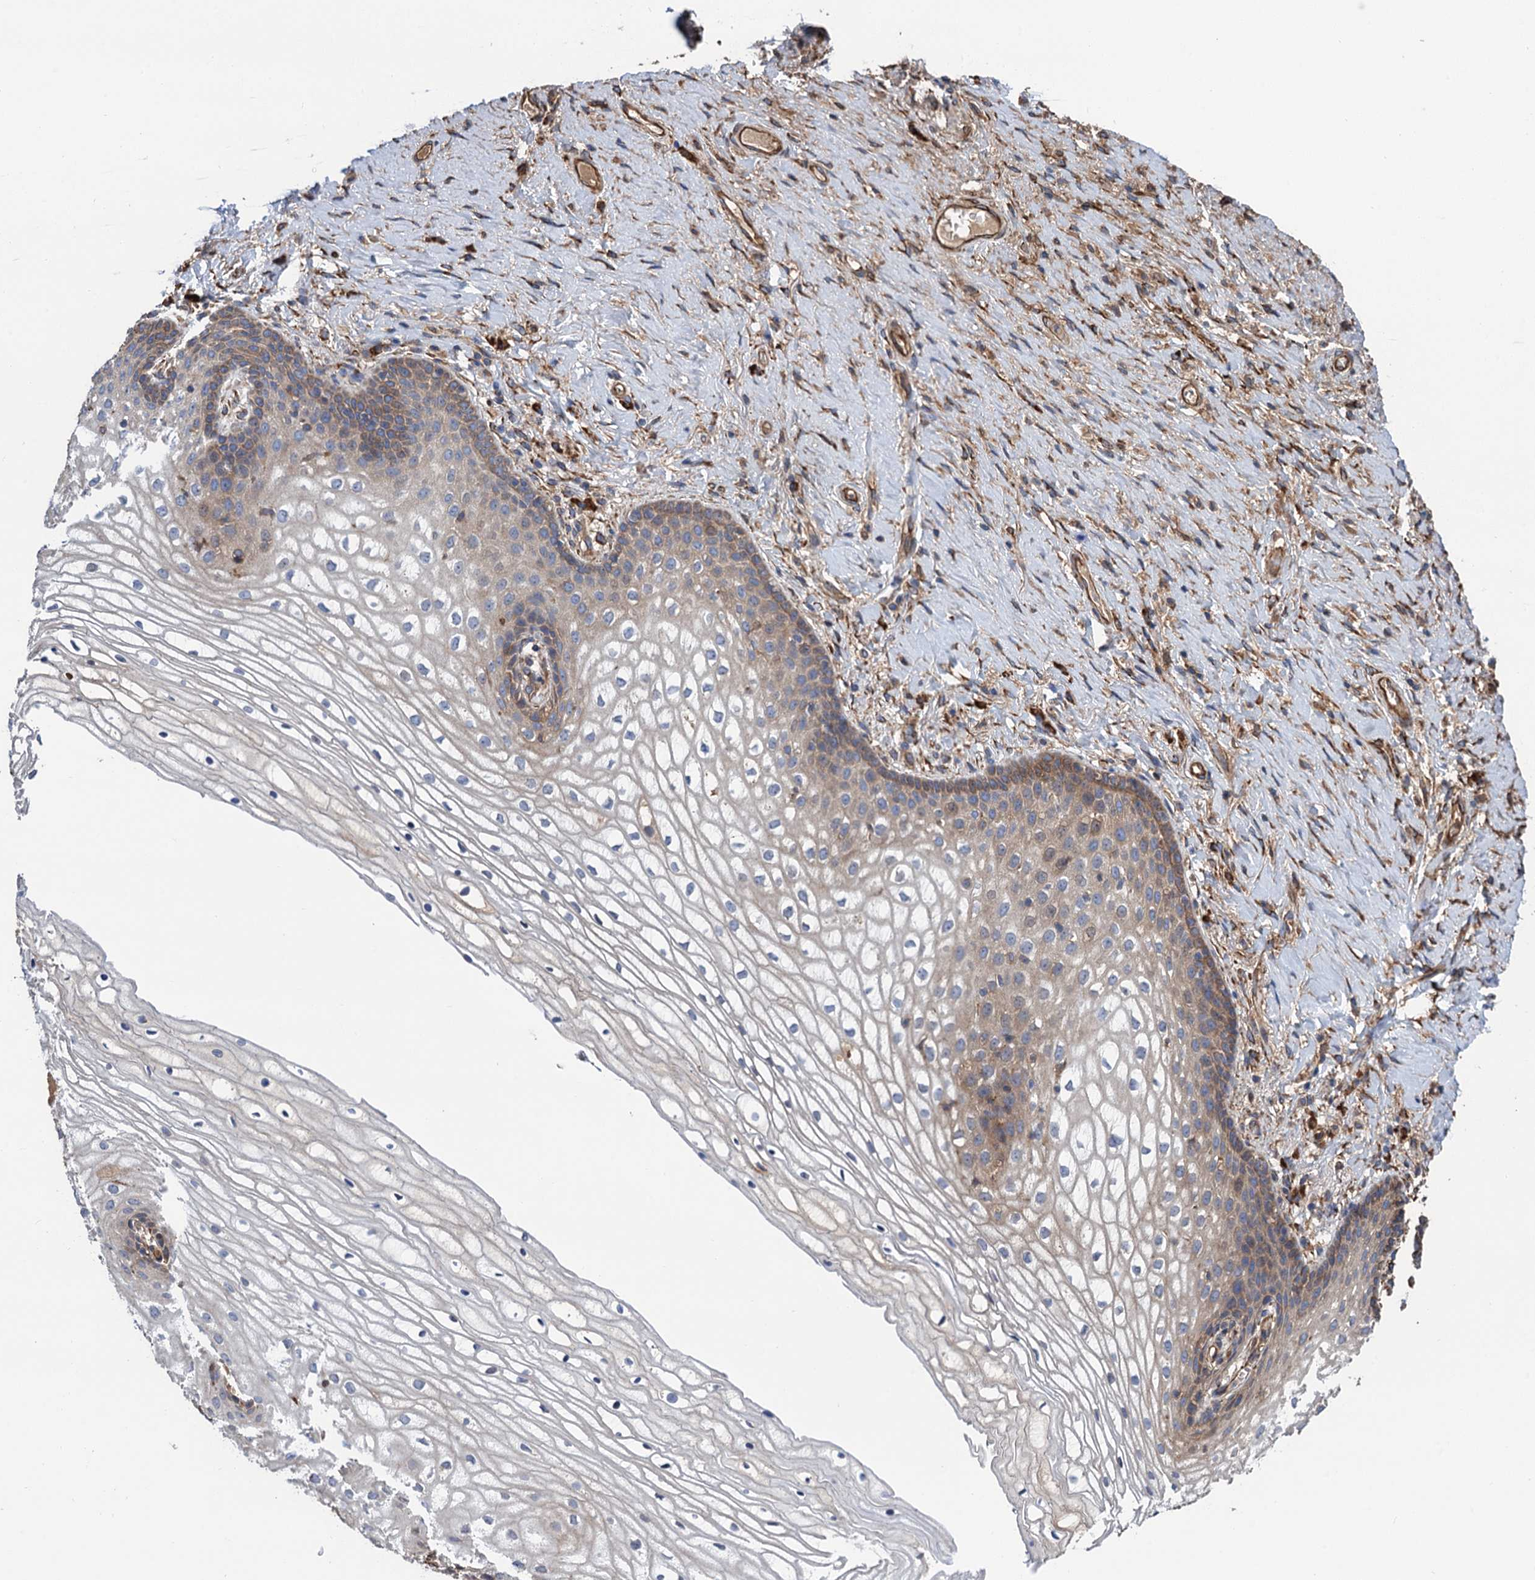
{"staining": {"intensity": "weak", "quantity": "25%-75%", "location": "cytoplasmic/membranous"}, "tissue": "vagina", "cell_type": "Squamous epithelial cells", "image_type": "normal", "snomed": [{"axis": "morphology", "description": "Normal tissue, NOS"}, {"axis": "topography", "description": "Vagina"}], "caption": "An image of vagina stained for a protein exhibits weak cytoplasmic/membranous brown staining in squamous epithelial cells.", "gene": "CNNM1", "patient": {"sex": "female", "age": 60}}